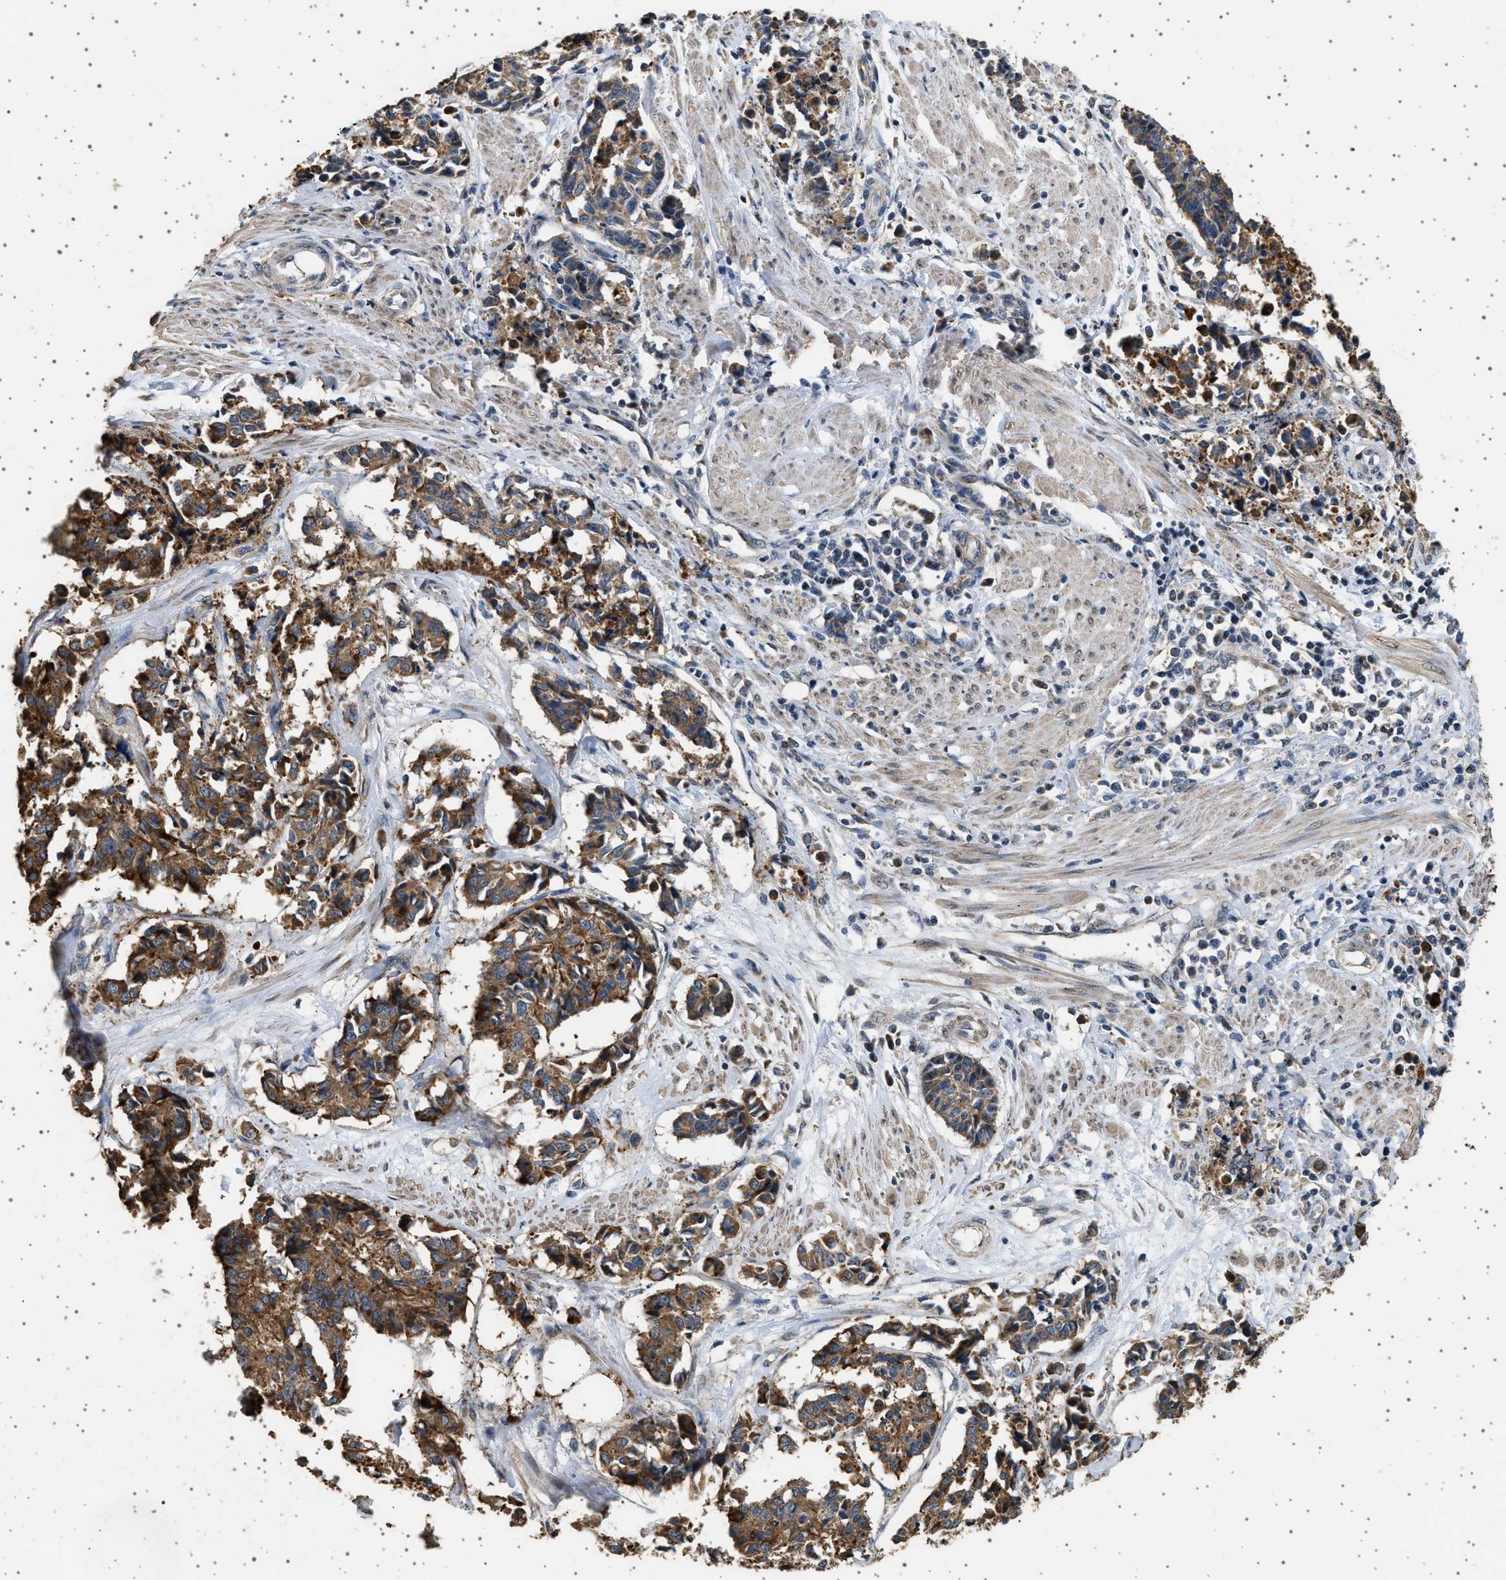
{"staining": {"intensity": "strong", "quantity": ">75%", "location": "cytoplasmic/membranous"}, "tissue": "cervical cancer", "cell_type": "Tumor cells", "image_type": "cancer", "snomed": [{"axis": "morphology", "description": "Squamous cell carcinoma, NOS"}, {"axis": "topography", "description": "Cervix"}], "caption": "Human cervical cancer stained for a protein (brown) shows strong cytoplasmic/membranous positive staining in about >75% of tumor cells.", "gene": "KCNA4", "patient": {"sex": "female", "age": 35}}